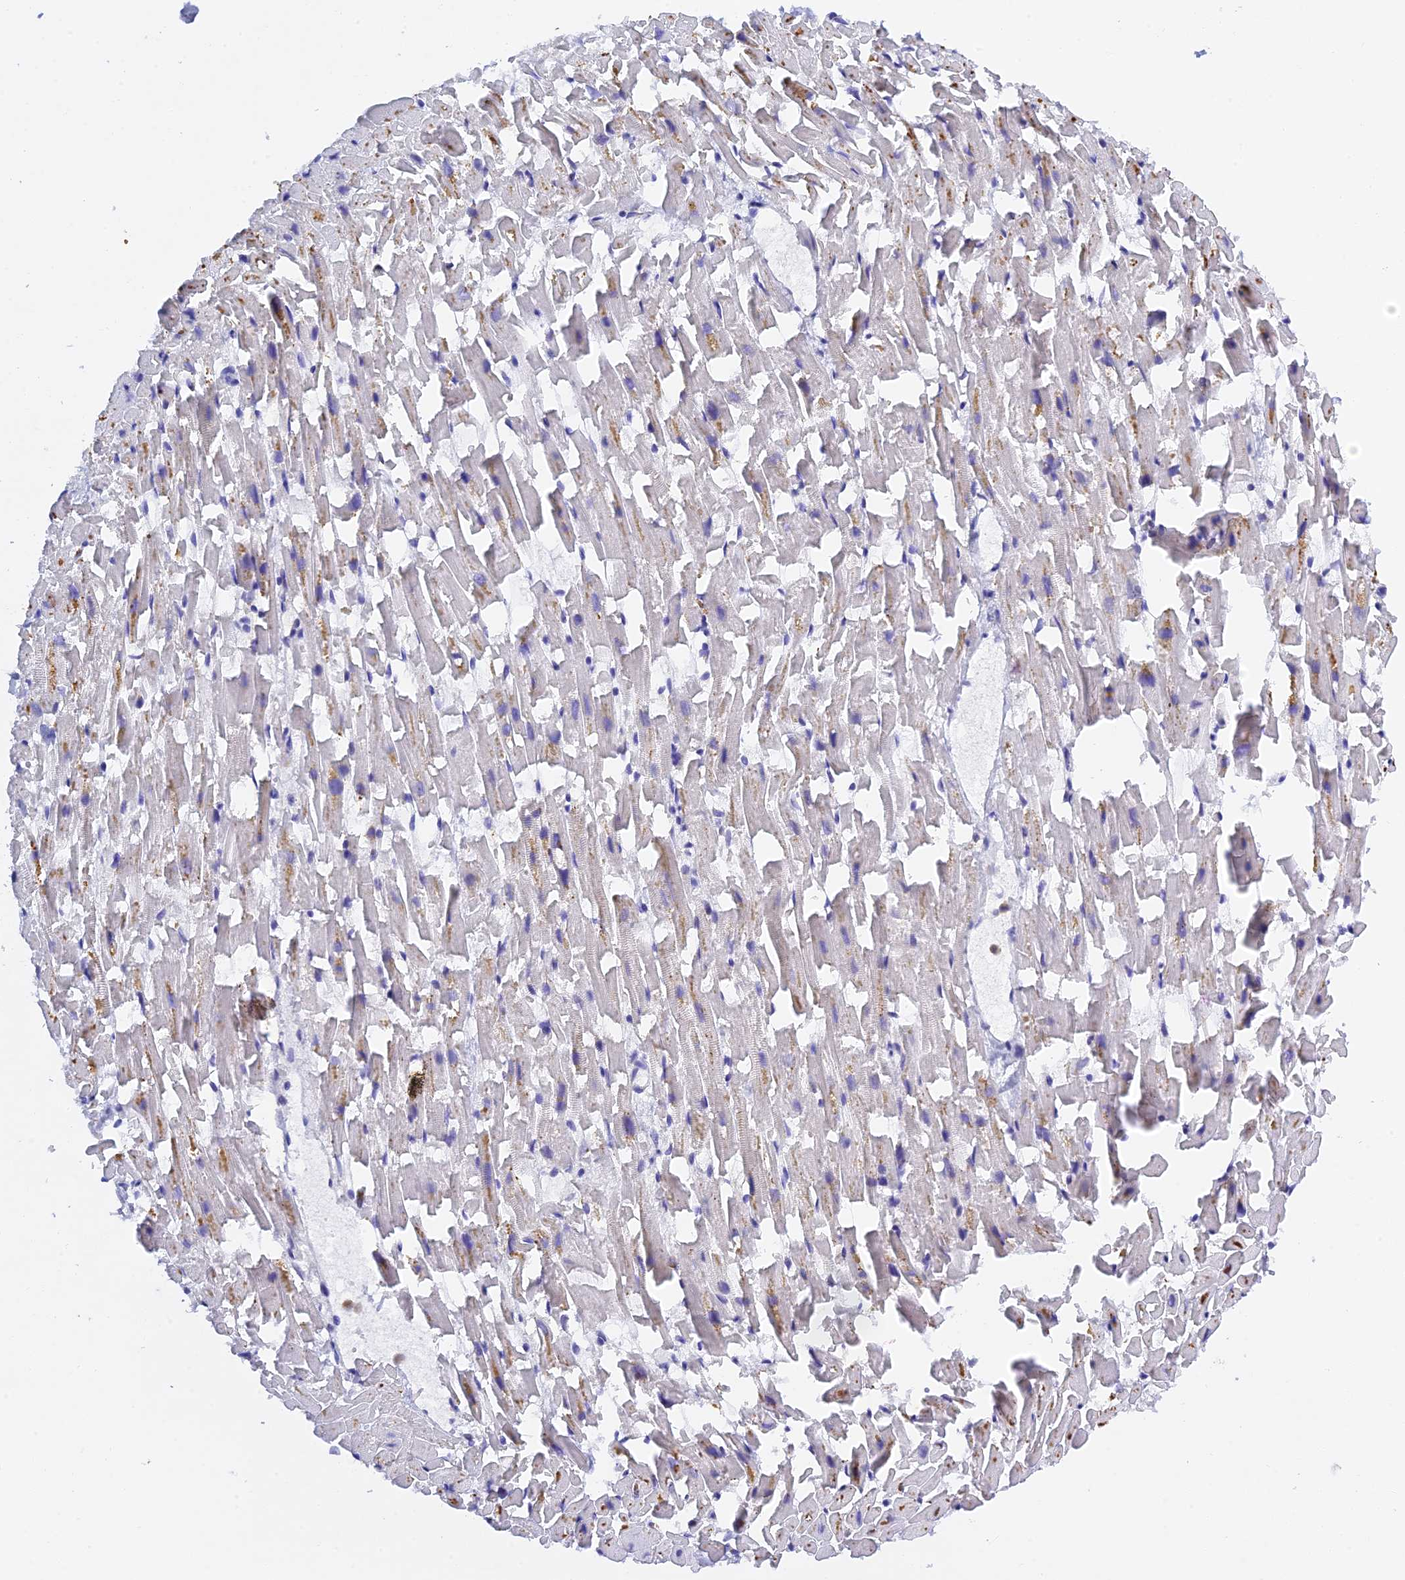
{"staining": {"intensity": "moderate", "quantity": "<25%", "location": "cytoplasmic/membranous"}, "tissue": "heart muscle", "cell_type": "Cardiomyocytes", "image_type": "normal", "snomed": [{"axis": "morphology", "description": "Normal tissue, NOS"}, {"axis": "topography", "description": "Heart"}], "caption": "Protein expression analysis of unremarkable human heart muscle reveals moderate cytoplasmic/membranous expression in about <25% of cardiomyocytes.", "gene": "RPGRIP1L", "patient": {"sex": "female", "age": 64}}